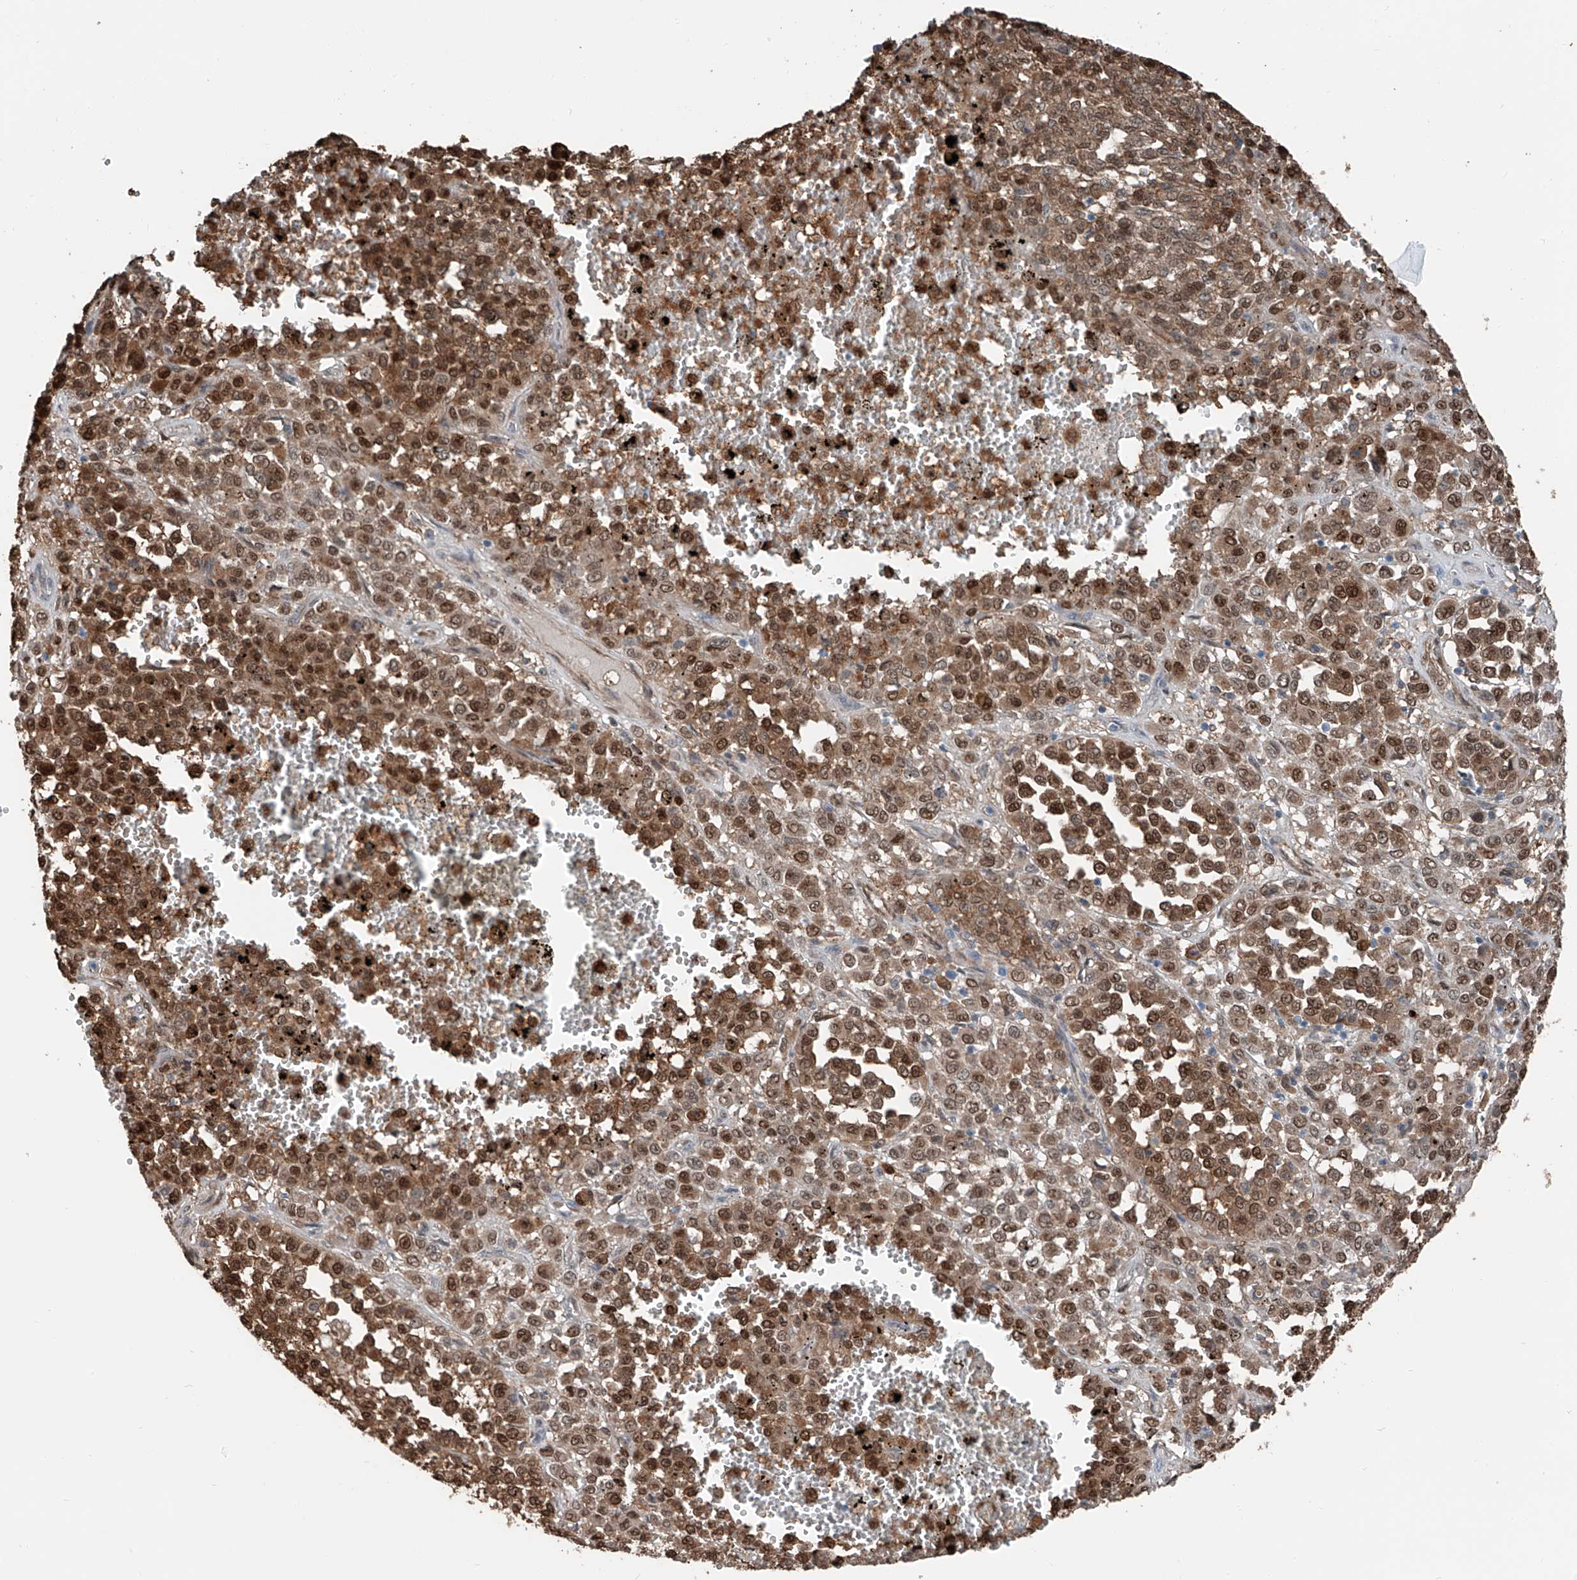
{"staining": {"intensity": "strong", "quantity": ">75%", "location": "cytoplasmic/membranous,nuclear"}, "tissue": "melanoma", "cell_type": "Tumor cells", "image_type": "cancer", "snomed": [{"axis": "morphology", "description": "Malignant melanoma, Metastatic site"}, {"axis": "topography", "description": "Pancreas"}], "caption": "Immunohistochemistry (IHC) (DAB) staining of human melanoma displays strong cytoplasmic/membranous and nuclear protein positivity in about >75% of tumor cells. Using DAB (3,3'-diaminobenzidine) (brown) and hematoxylin (blue) stains, captured at high magnification using brightfield microscopy.", "gene": "HSPA6", "patient": {"sex": "female", "age": 30}}